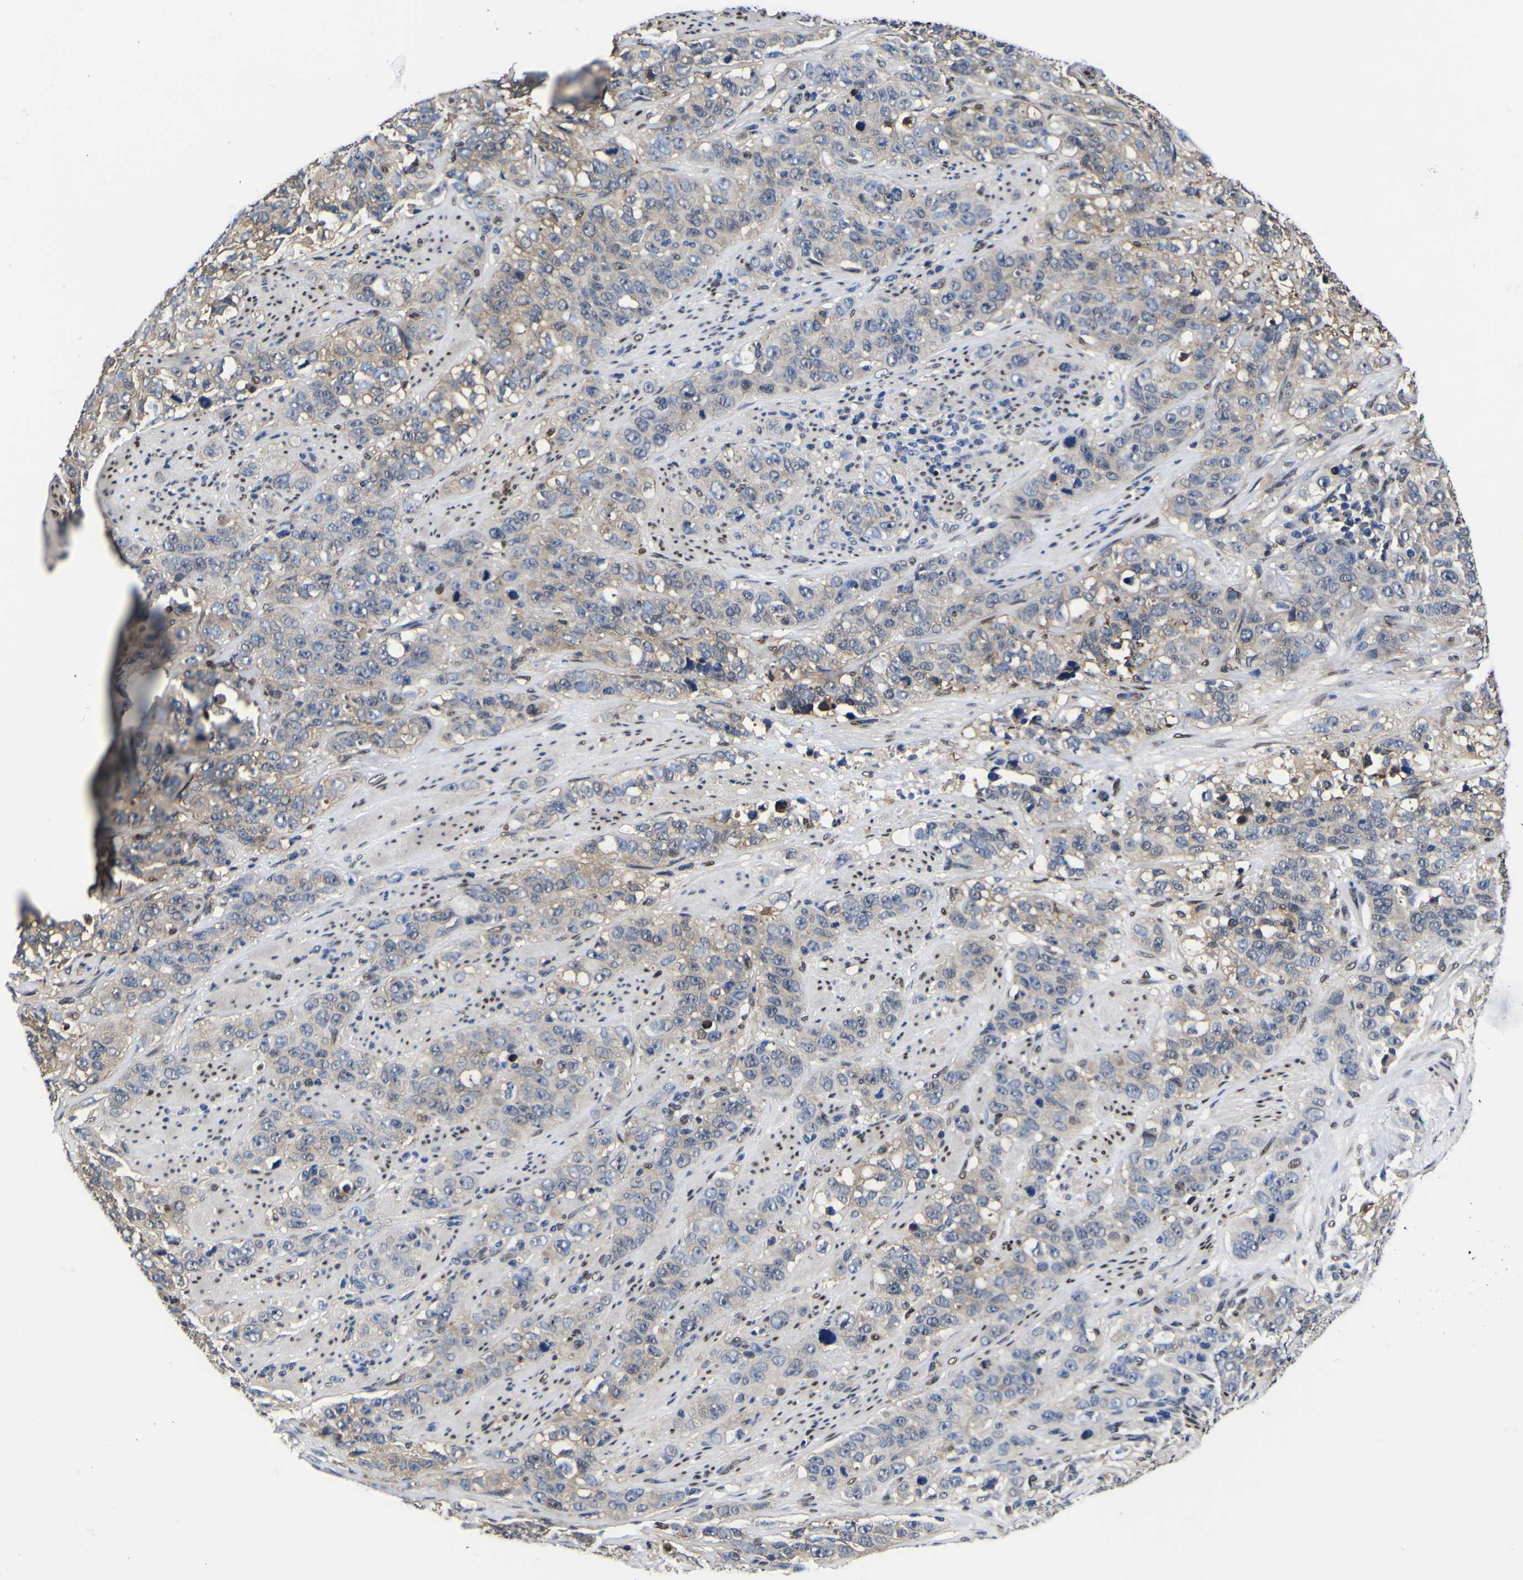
{"staining": {"intensity": "weak", "quantity": "<25%", "location": "cytoplasmic/membranous"}, "tissue": "stomach cancer", "cell_type": "Tumor cells", "image_type": "cancer", "snomed": [{"axis": "morphology", "description": "Adenocarcinoma, NOS"}, {"axis": "topography", "description": "Stomach"}], "caption": "A photomicrograph of stomach adenocarcinoma stained for a protein exhibits no brown staining in tumor cells.", "gene": "FAM110B", "patient": {"sex": "male", "age": 48}}